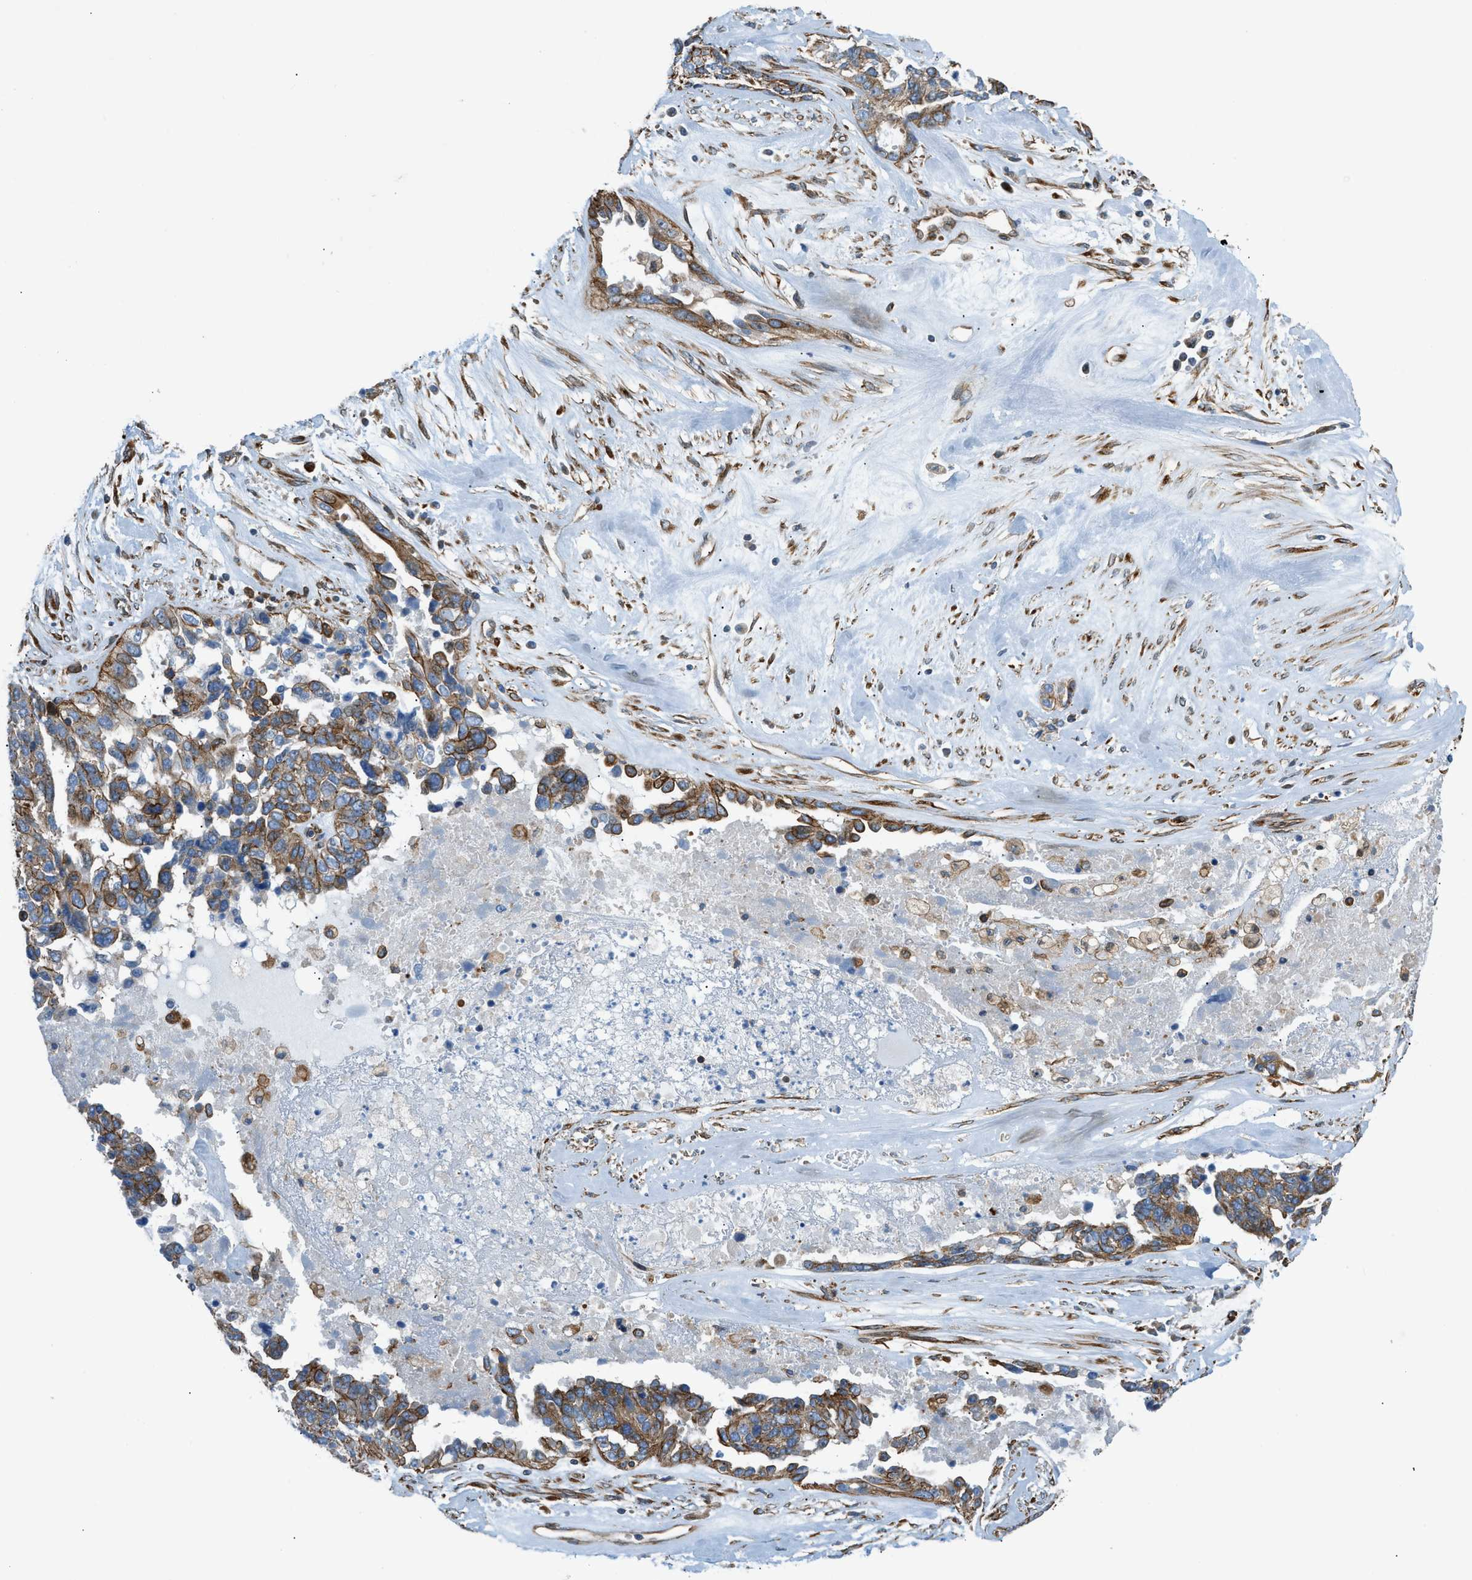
{"staining": {"intensity": "moderate", "quantity": ">75%", "location": "cytoplasmic/membranous"}, "tissue": "ovarian cancer", "cell_type": "Tumor cells", "image_type": "cancer", "snomed": [{"axis": "morphology", "description": "Cystadenocarcinoma, serous, NOS"}, {"axis": "topography", "description": "Ovary"}], "caption": "This image displays IHC staining of ovarian cancer (serous cystadenocarcinoma), with medium moderate cytoplasmic/membranous positivity in approximately >75% of tumor cells.", "gene": "DMAC1", "patient": {"sex": "female", "age": 44}}